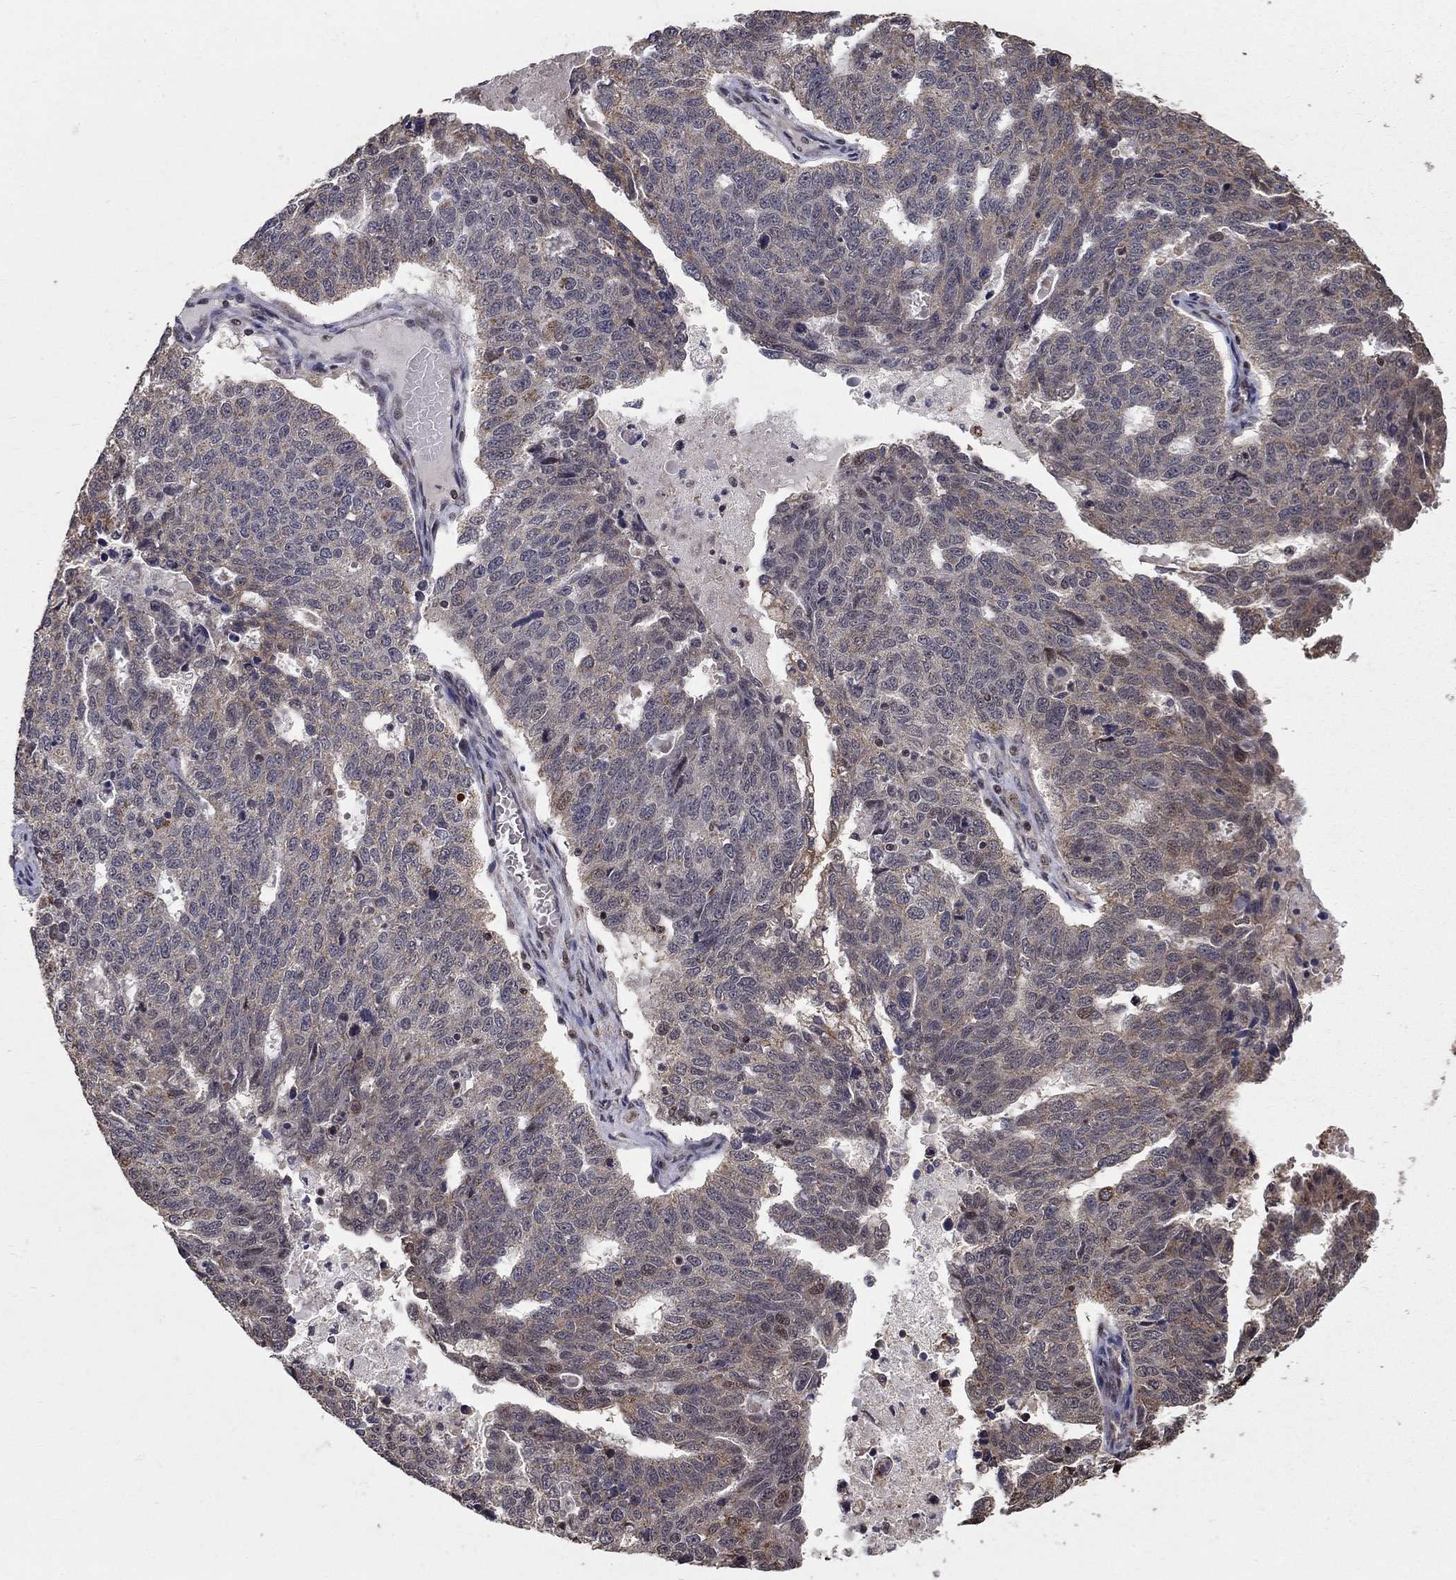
{"staining": {"intensity": "moderate", "quantity": ">75%", "location": "cytoplasmic/membranous"}, "tissue": "ovarian cancer", "cell_type": "Tumor cells", "image_type": "cancer", "snomed": [{"axis": "morphology", "description": "Cystadenocarcinoma, serous, NOS"}, {"axis": "topography", "description": "Ovary"}], "caption": "DAB immunohistochemical staining of ovarian cancer reveals moderate cytoplasmic/membranous protein staining in about >75% of tumor cells.", "gene": "ACOT13", "patient": {"sex": "female", "age": 71}}